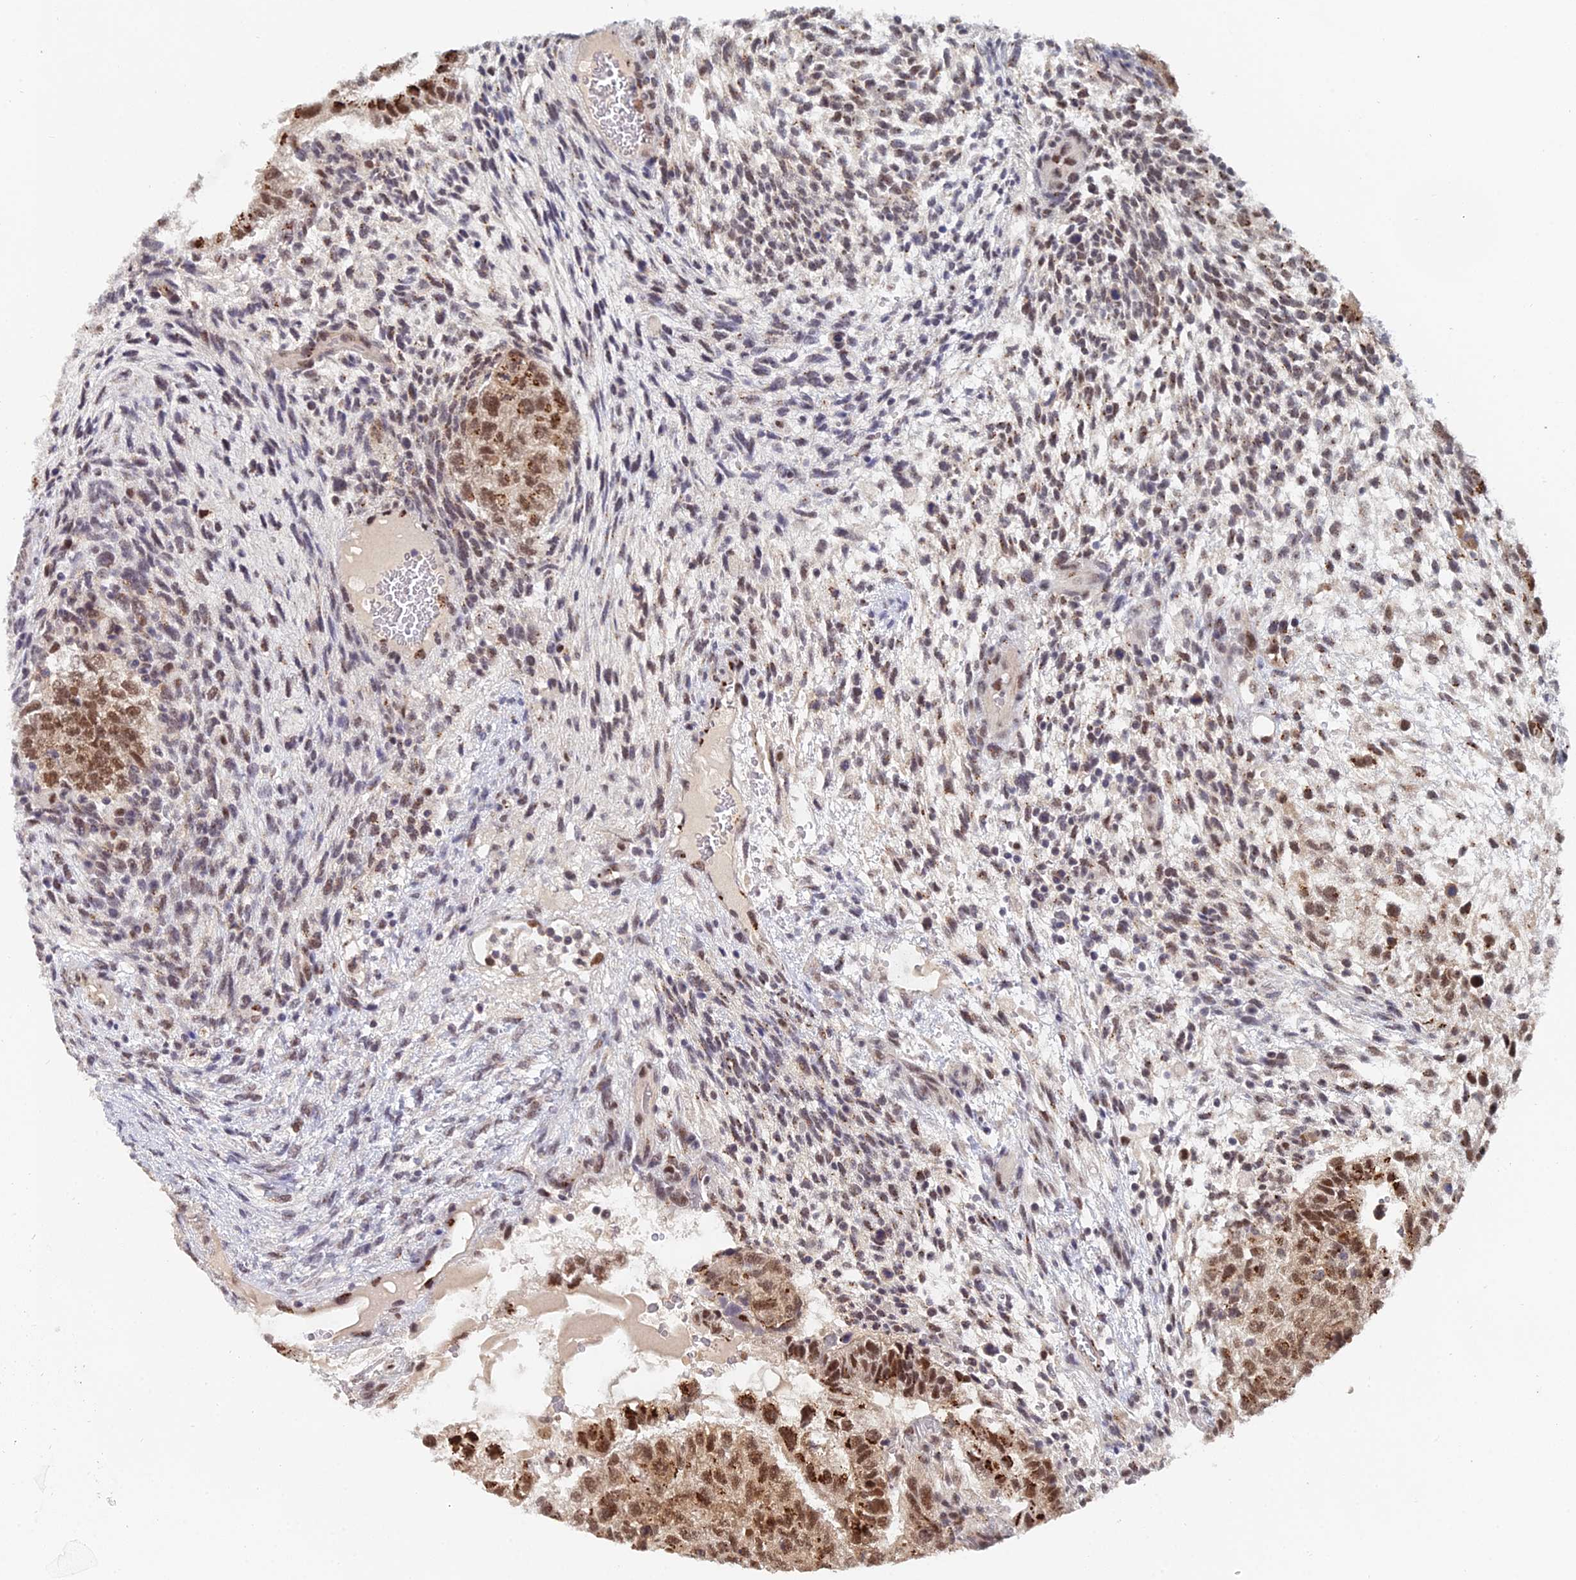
{"staining": {"intensity": "moderate", "quantity": ">75%", "location": "cytoplasmic/membranous,nuclear"}, "tissue": "testis cancer", "cell_type": "Tumor cells", "image_type": "cancer", "snomed": [{"axis": "morphology", "description": "Normal tissue, NOS"}, {"axis": "morphology", "description": "Carcinoma, Embryonal, NOS"}, {"axis": "topography", "description": "Testis"}], "caption": "IHC image of human testis embryonal carcinoma stained for a protein (brown), which shows medium levels of moderate cytoplasmic/membranous and nuclear expression in about >75% of tumor cells.", "gene": "THOC3", "patient": {"sex": "male", "age": 36}}